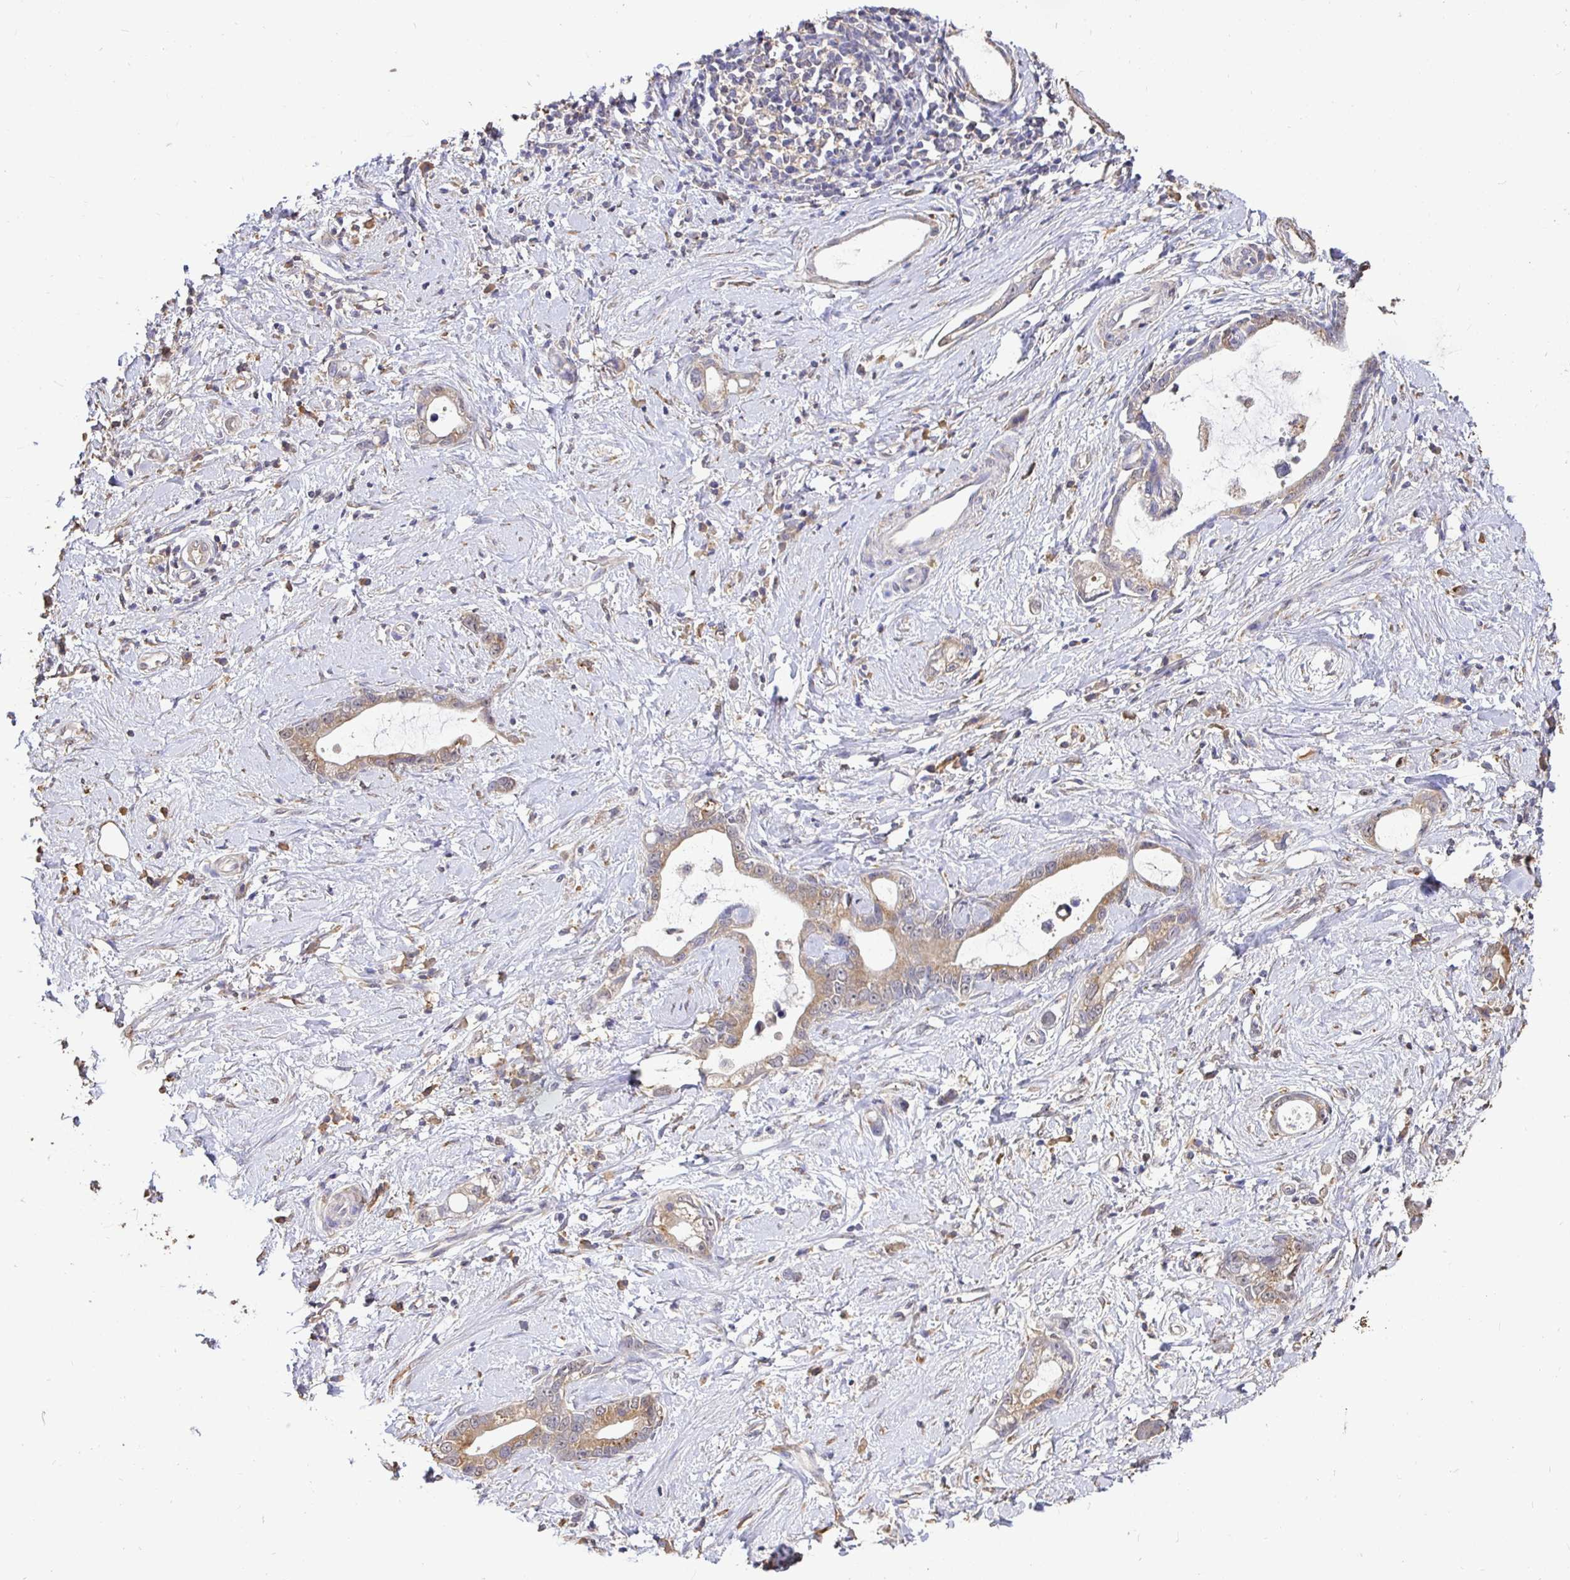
{"staining": {"intensity": "weak", "quantity": ">75%", "location": "cytoplasmic/membranous"}, "tissue": "stomach cancer", "cell_type": "Tumor cells", "image_type": "cancer", "snomed": [{"axis": "morphology", "description": "Adenocarcinoma, NOS"}, {"axis": "topography", "description": "Stomach"}], "caption": "Tumor cells demonstrate low levels of weak cytoplasmic/membranous staining in approximately >75% of cells in stomach cancer. Nuclei are stained in blue.", "gene": "MAPK8IP3", "patient": {"sex": "male", "age": 55}}